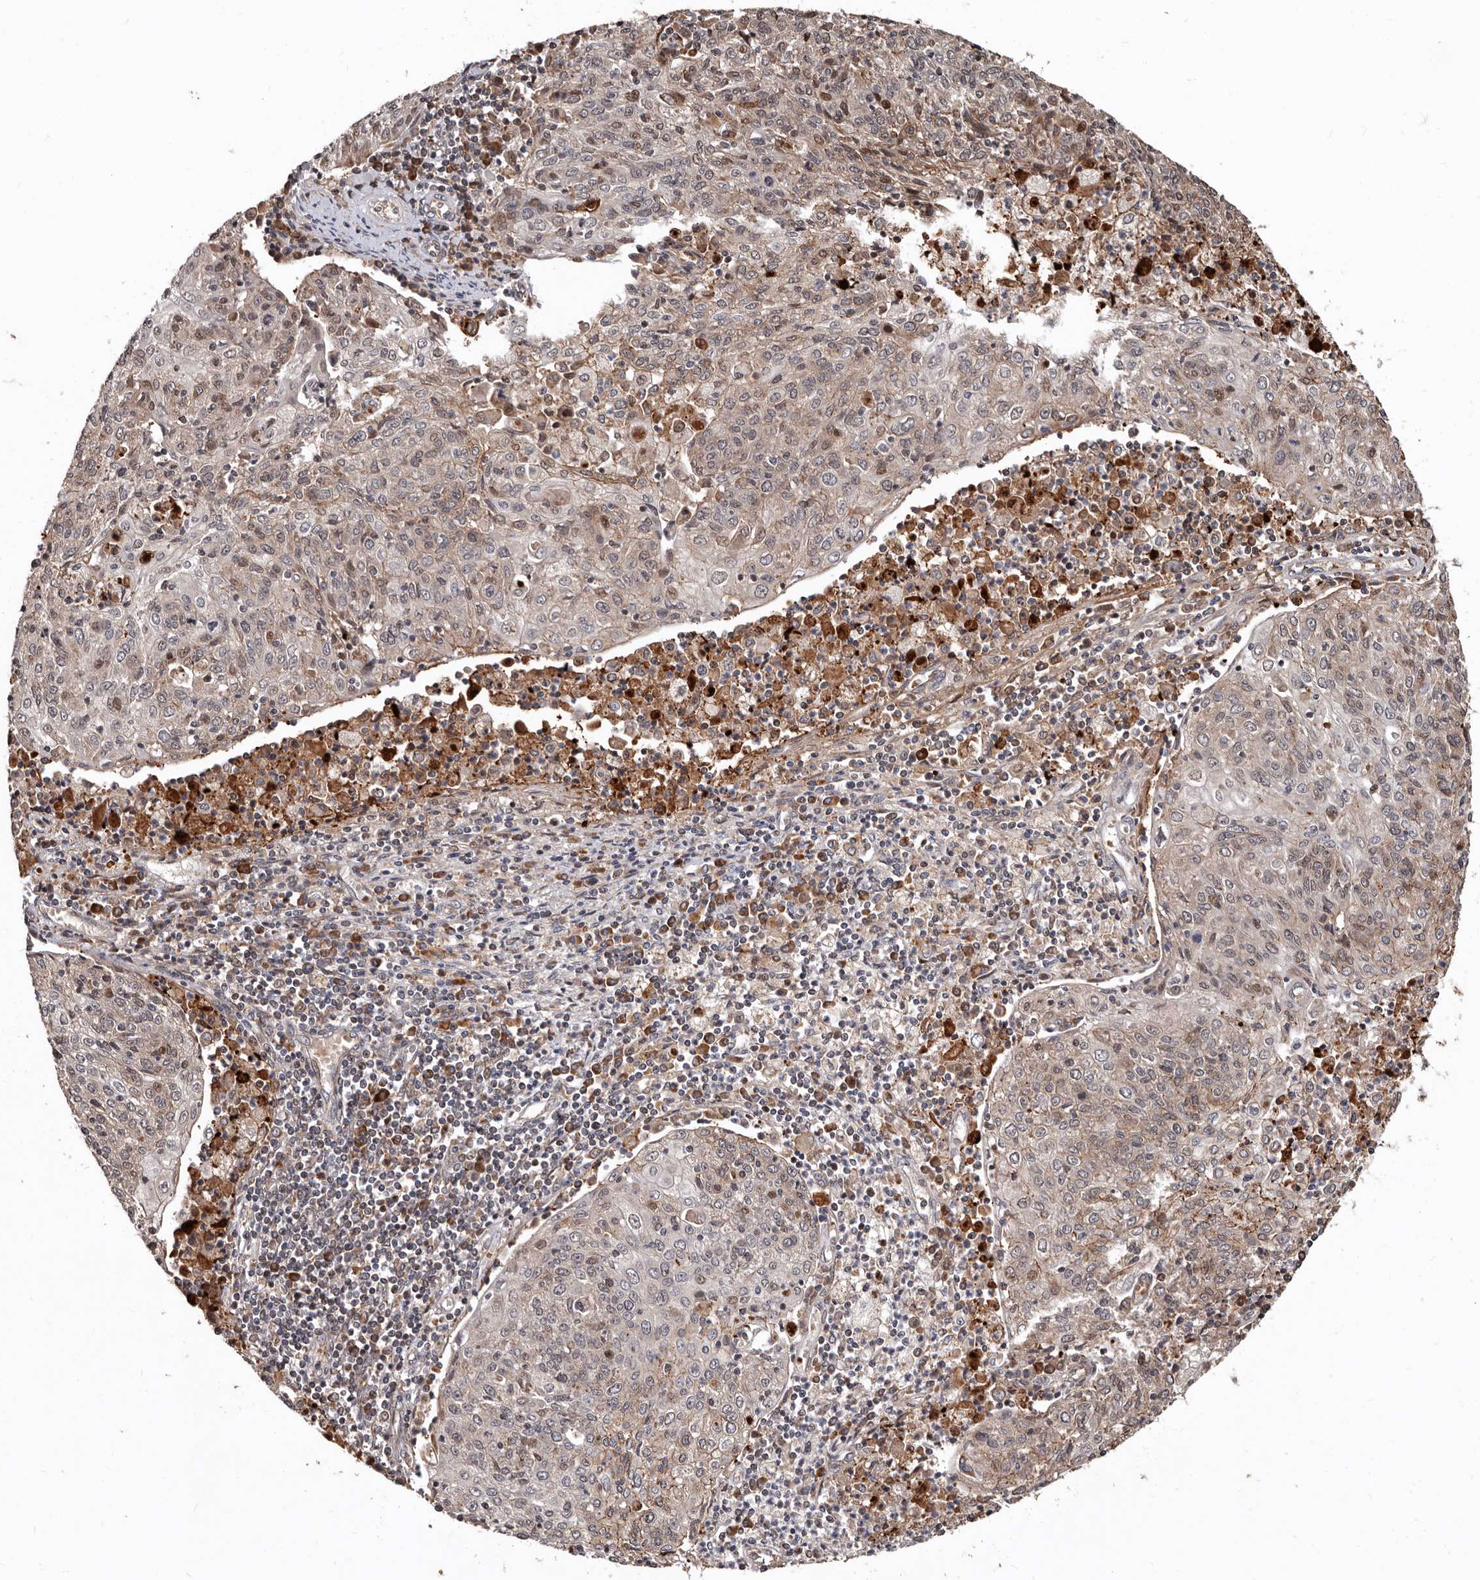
{"staining": {"intensity": "weak", "quantity": "<25%", "location": "cytoplasmic/membranous"}, "tissue": "cervical cancer", "cell_type": "Tumor cells", "image_type": "cancer", "snomed": [{"axis": "morphology", "description": "Squamous cell carcinoma, NOS"}, {"axis": "topography", "description": "Cervix"}], "caption": "Image shows no significant protein positivity in tumor cells of cervical cancer (squamous cell carcinoma). Brightfield microscopy of immunohistochemistry stained with DAB (brown) and hematoxylin (blue), captured at high magnification.", "gene": "WEE2", "patient": {"sex": "female", "age": 48}}